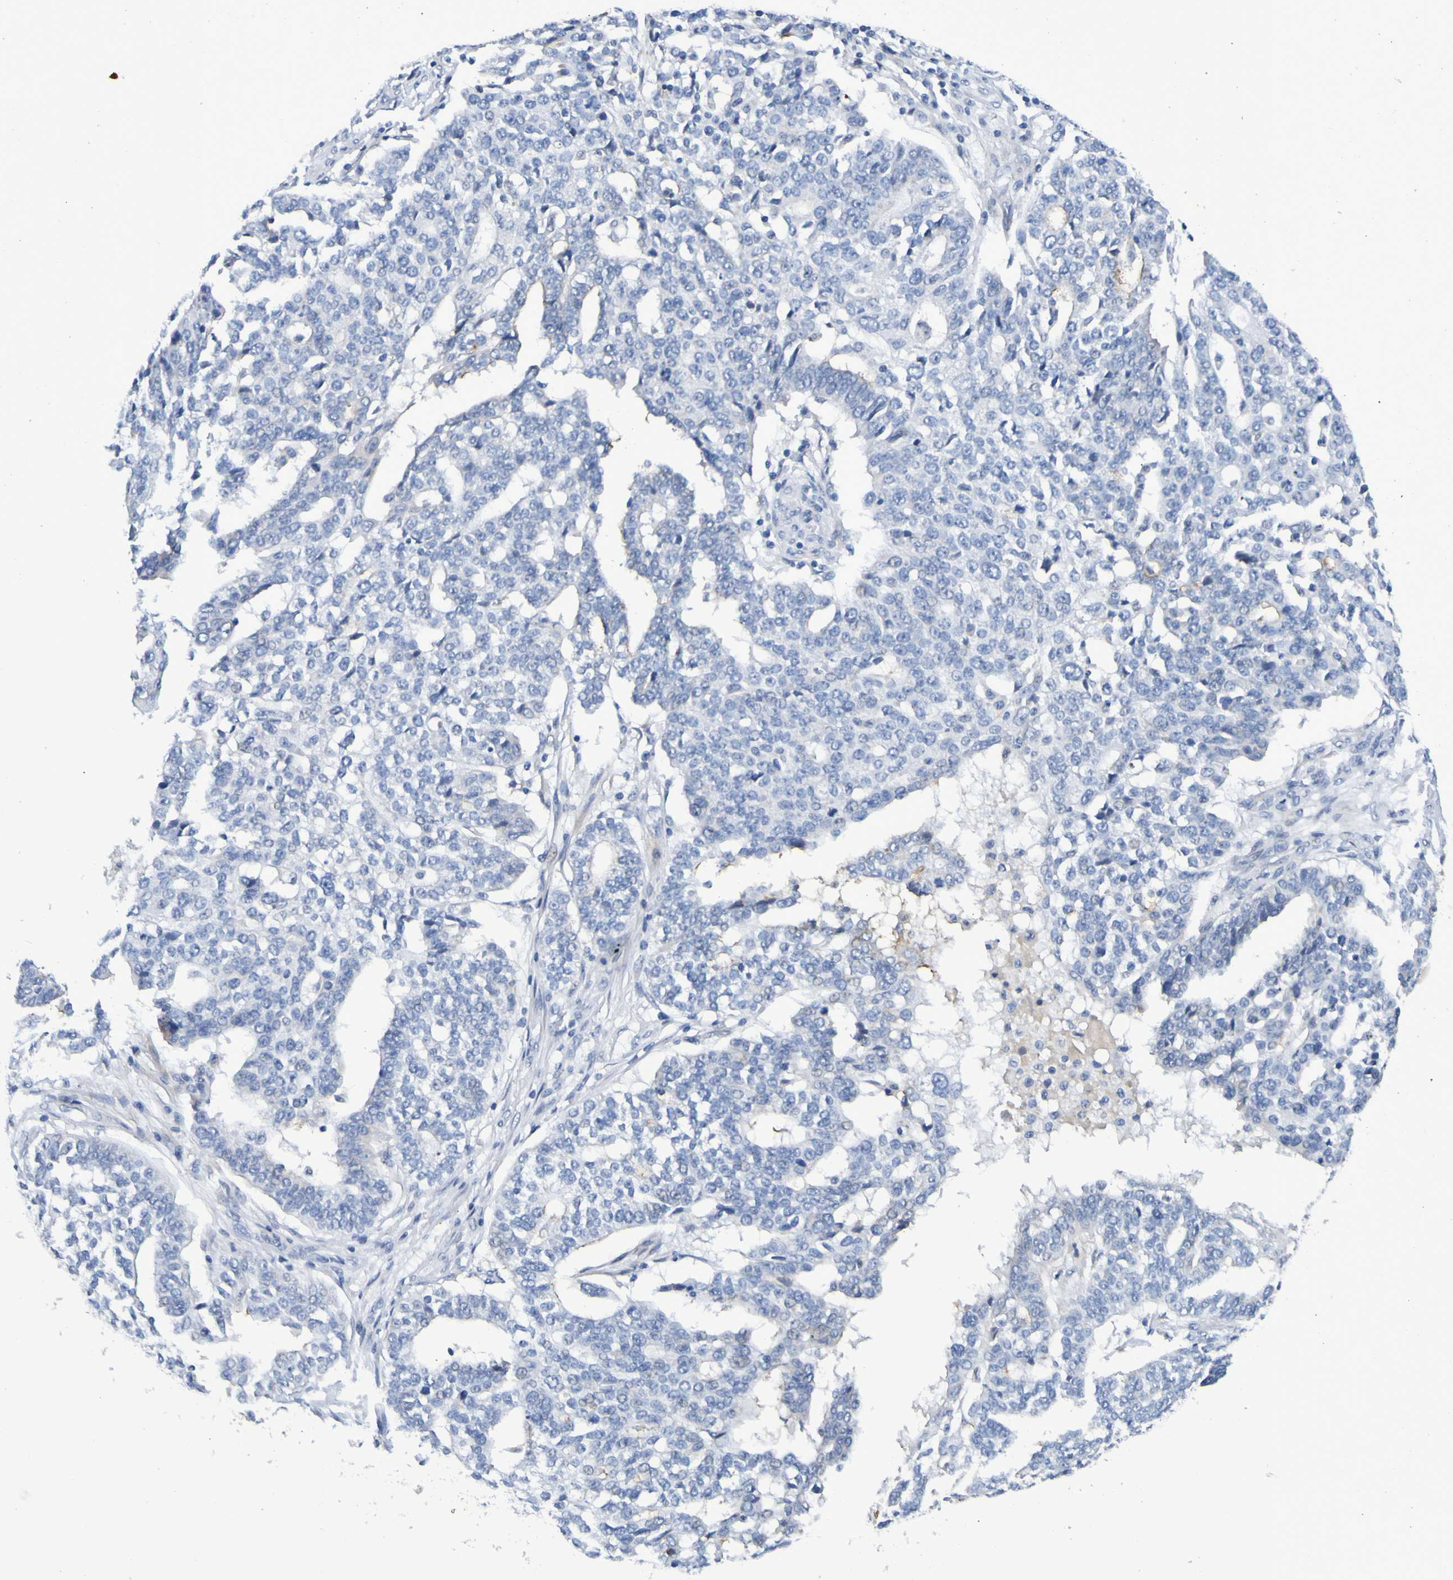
{"staining": {"intensity": "negative", "quantity": "none", "location": "none"}, "tissue": "ovarian cancer", "cell_type": "Tumor cells", "image_type": "cancer", "snomed": [{"axis": "morphology", "description": "Cystadenocarcinoma, serous, NOS"}, {"axis": "topography", "description": "Ovary"}], "caption": "A micrograph of human ovarian serous cystadenocarcinoma is negative for staining in tumor cells.", "gene": "VMA21", "patient": {"sex": "female", "age": 59}}